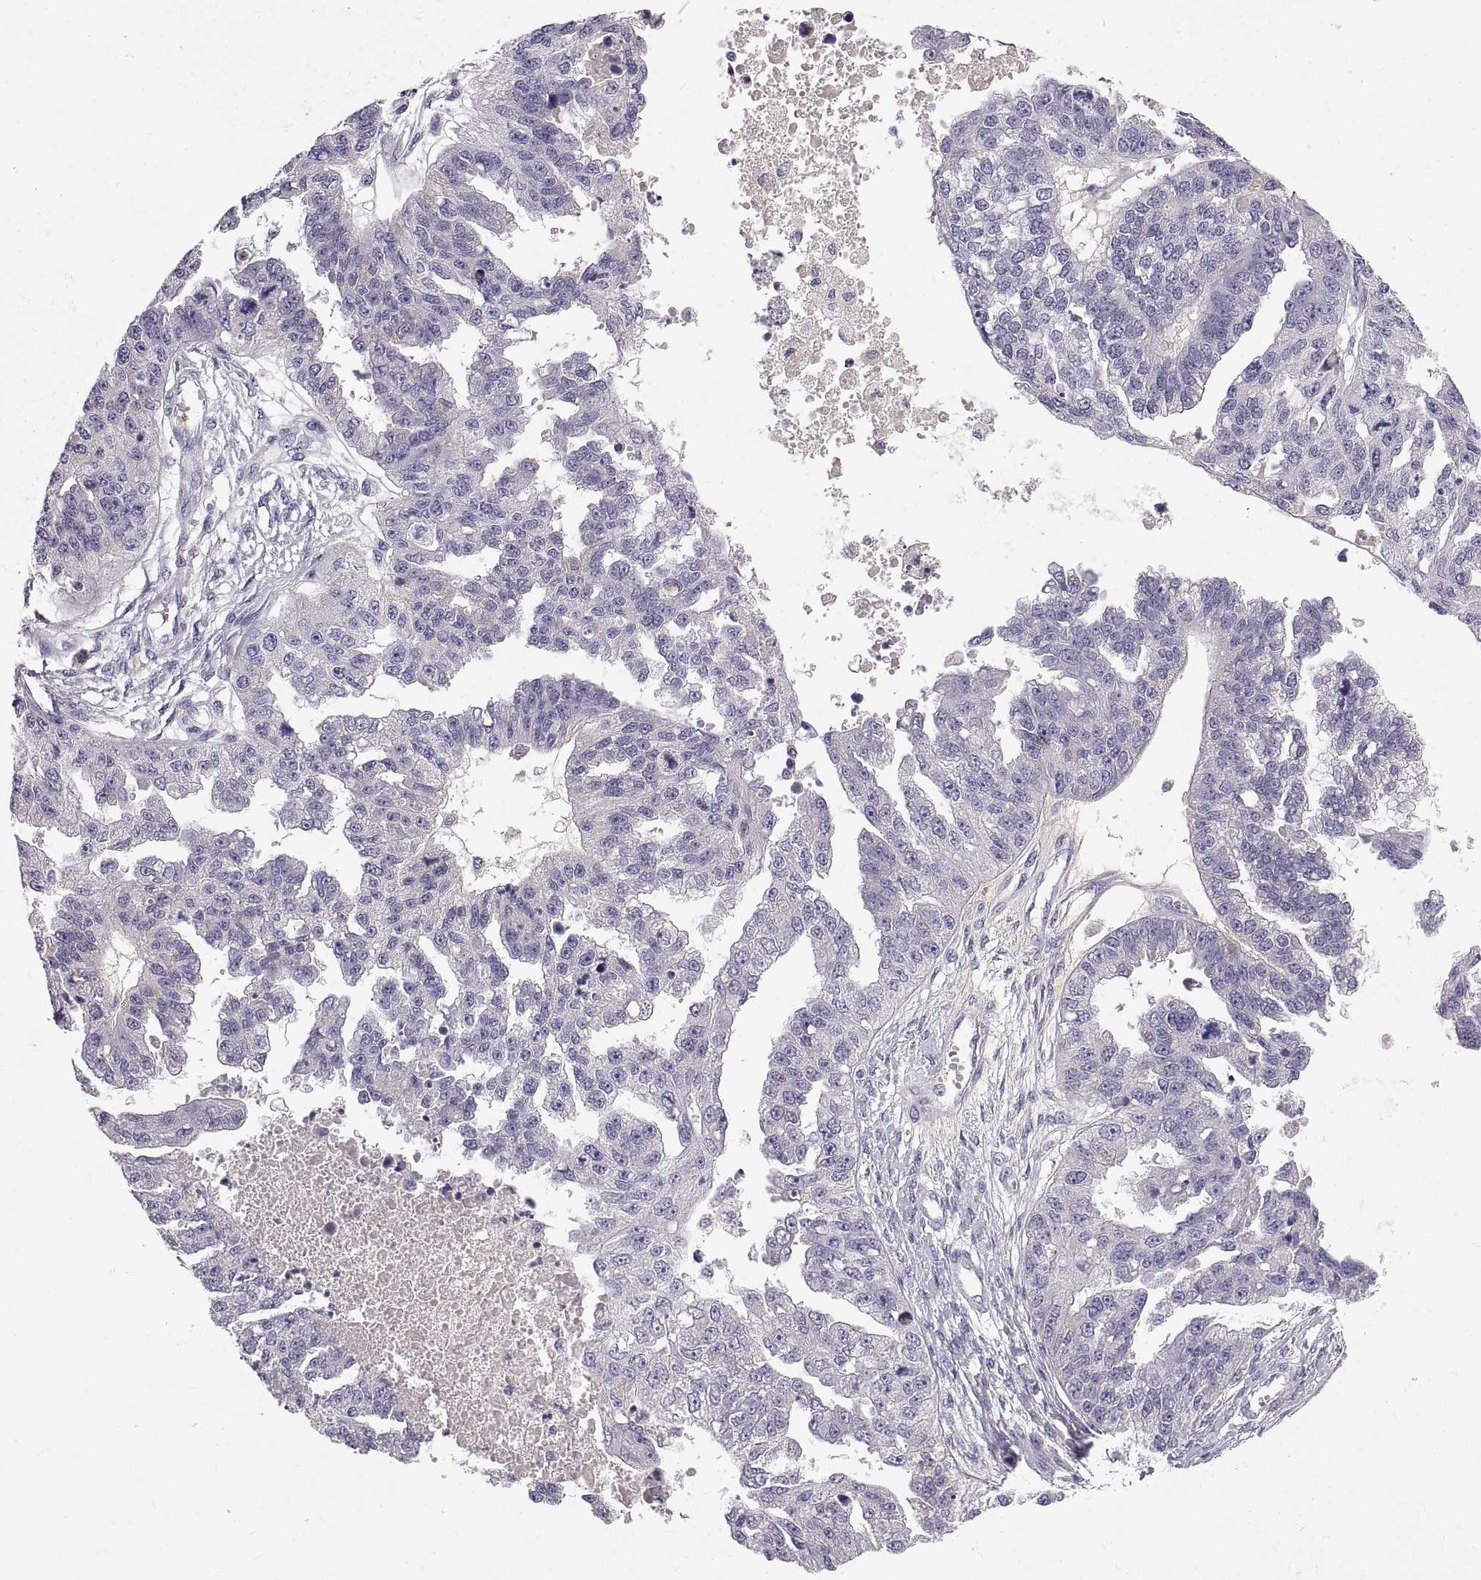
{"staining": {"intensity": "negative", "quantity": "none", "location": "none"}, "tissue": "ovarian cancer", "cell_type": "Tumor cells", "image_type": "cancer", "snomed": [{"axis": "morphology", "description": "Cystadenocarcinoma, serous, NOS"}, {"axis": "topography", "description": "Ovary"}], "caption": "Ovarian cancer stained for a protein using immunohistochemistry (IHC) reveals no staining tumor cells.", "gene": "ADAM32", "patient": {"sex": "female", "age": 58}}